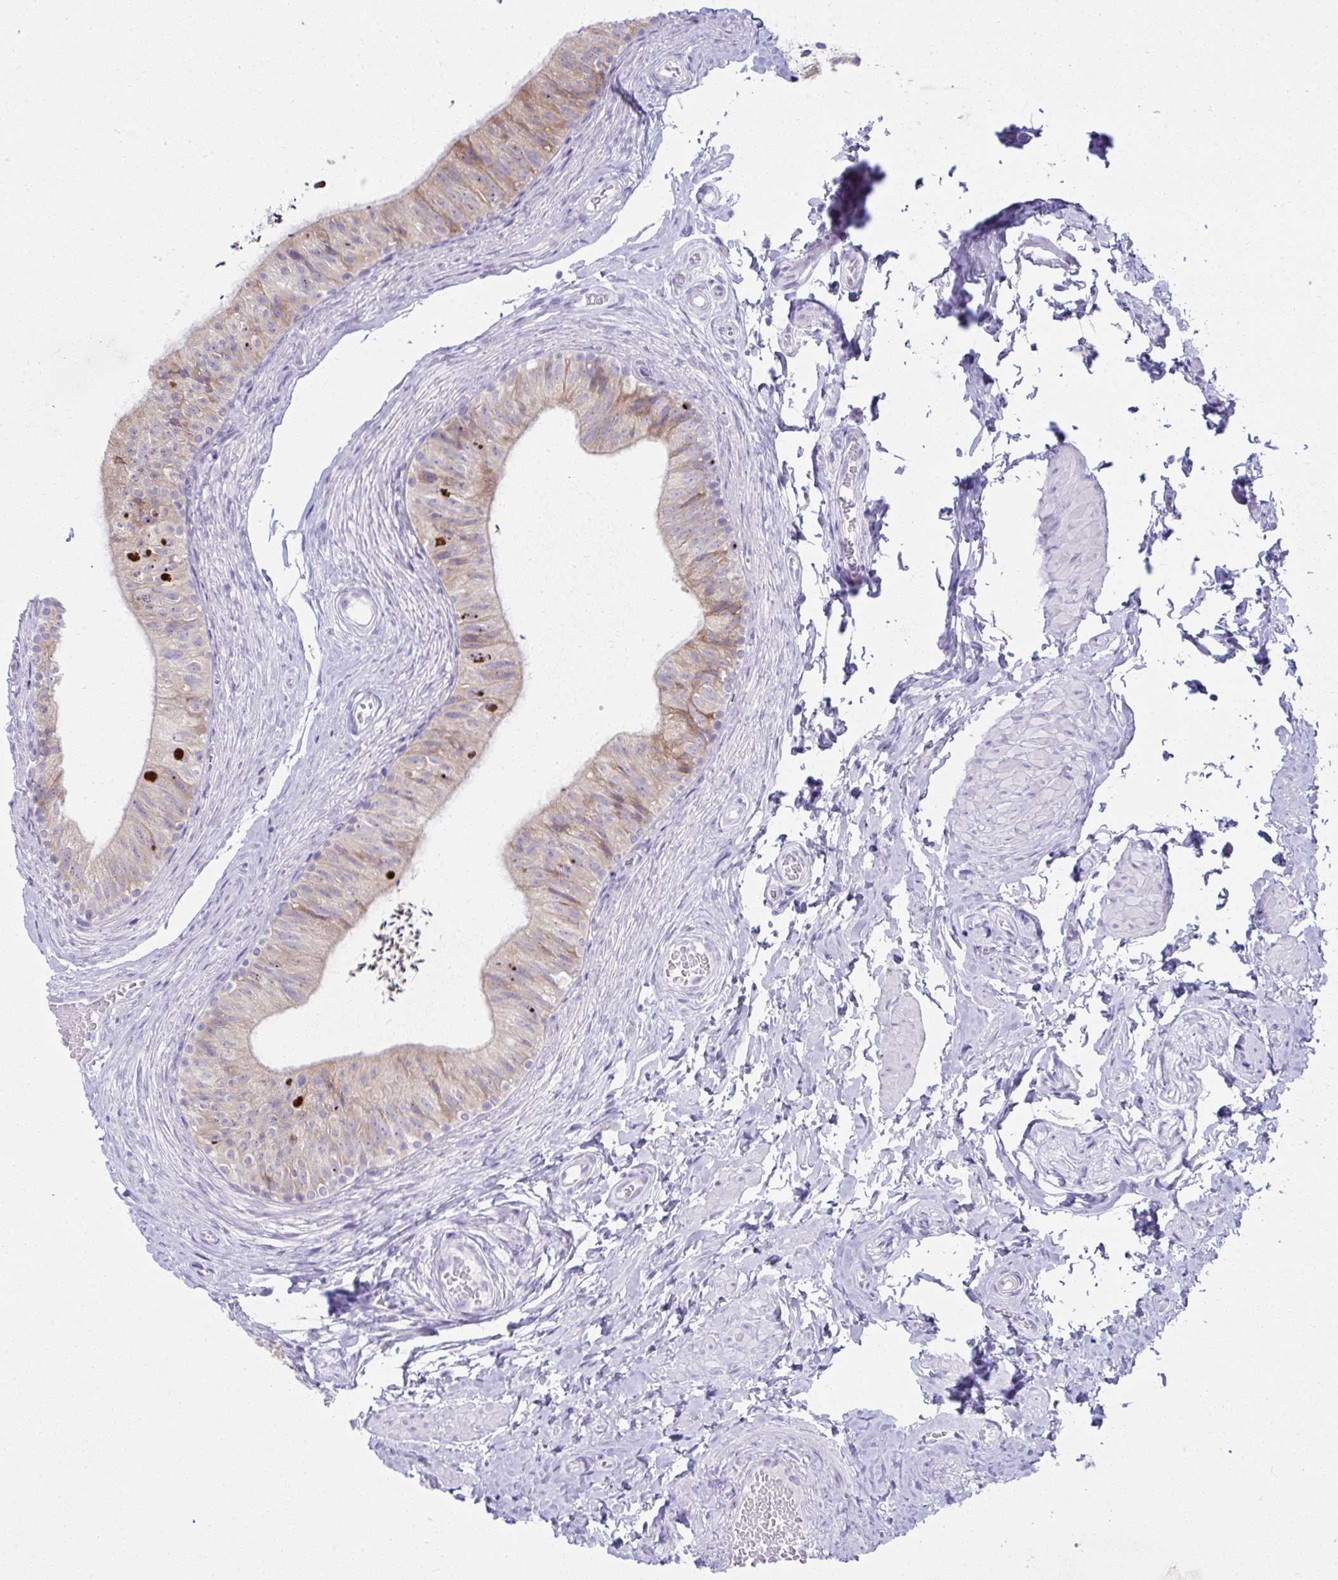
{"staining": {"intensity": "moderate", "quantity": ">75%", "location": "cytoplasmic/membranous"}, "tissue": "epididymis", "cell_type": "Glandular cells", "image_type": "normal", "snomed": [{"axis": "morphology", "description": "Normal tissue, NOS"}, {"axis": "topography", "description": "Epididymis, spermatic cord, NOS"}, {"axis": "topography", "description": "Epididymis"}, {"axis": "topography", "description": "Peripheral nerve tissue"}], "caption": "Immunohistochemistry of normal human epididymis reveals medium levels of moderate cytoplasmic/membranous staining in about >75% of glandular cells.", "gene": "FASLG", "patient": {"sex": "male", "age": 29}}